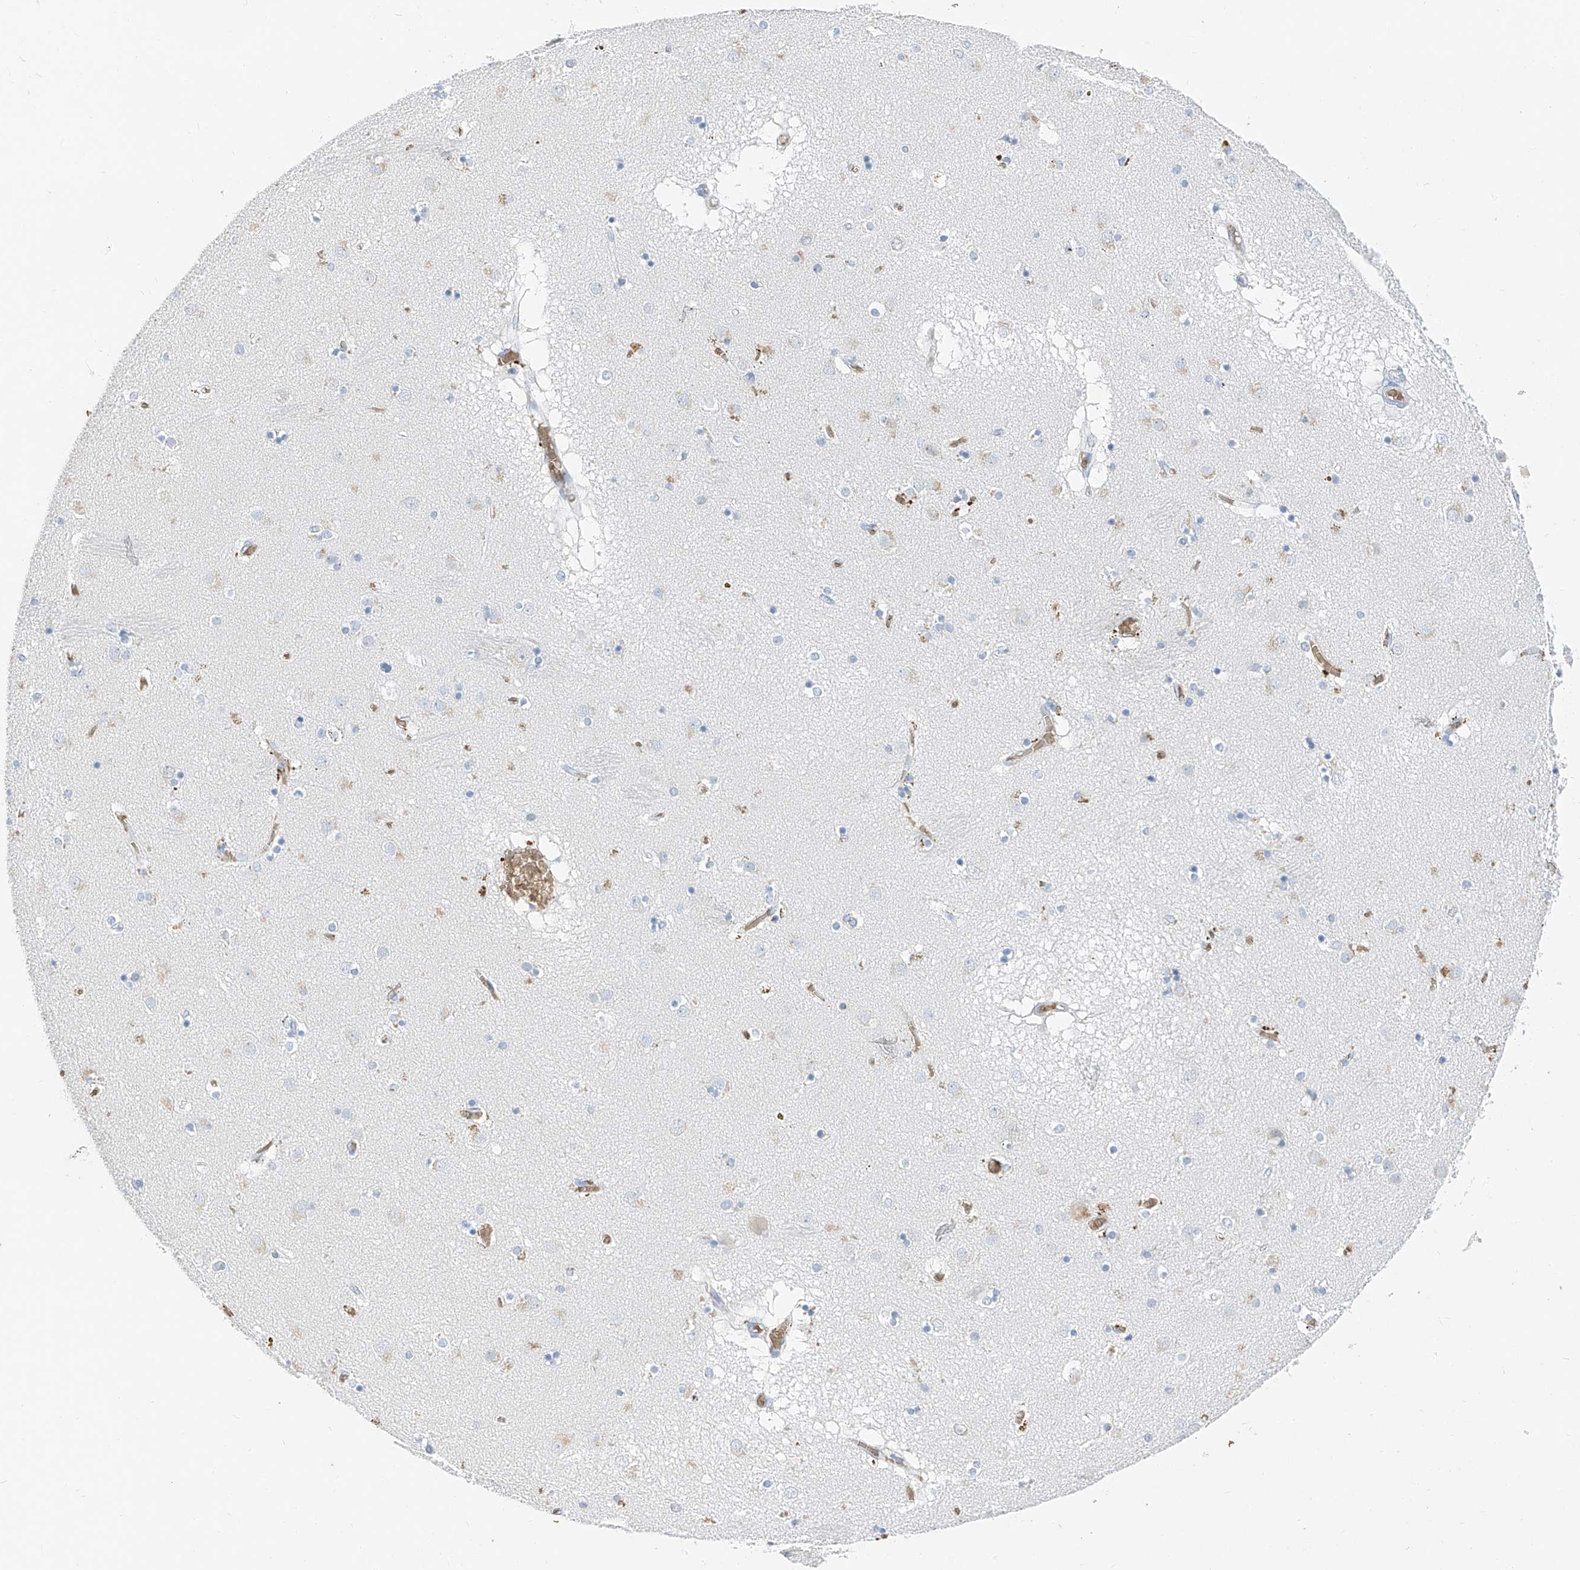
{"staining": {"intensity": "negative", "quantity": "none", "location": "none"}, "tissue": "caudate", "cell_type": "Glial cells", "image_type": "normal", "snomed": [{"axis": "morphology", "description": "Normal tissue, NOS"}, {"axis": "topography", "description": "Lateral ventricle wall"}], "caption": "Protein analysis of benign caudate displays no significant staining in glial cells. (Brightfield microscopy of DAB immunohistochemistry (IHC) at high magnification).", "gene": "PRSS23", "patient": {"sex": "male", "age": 70}}